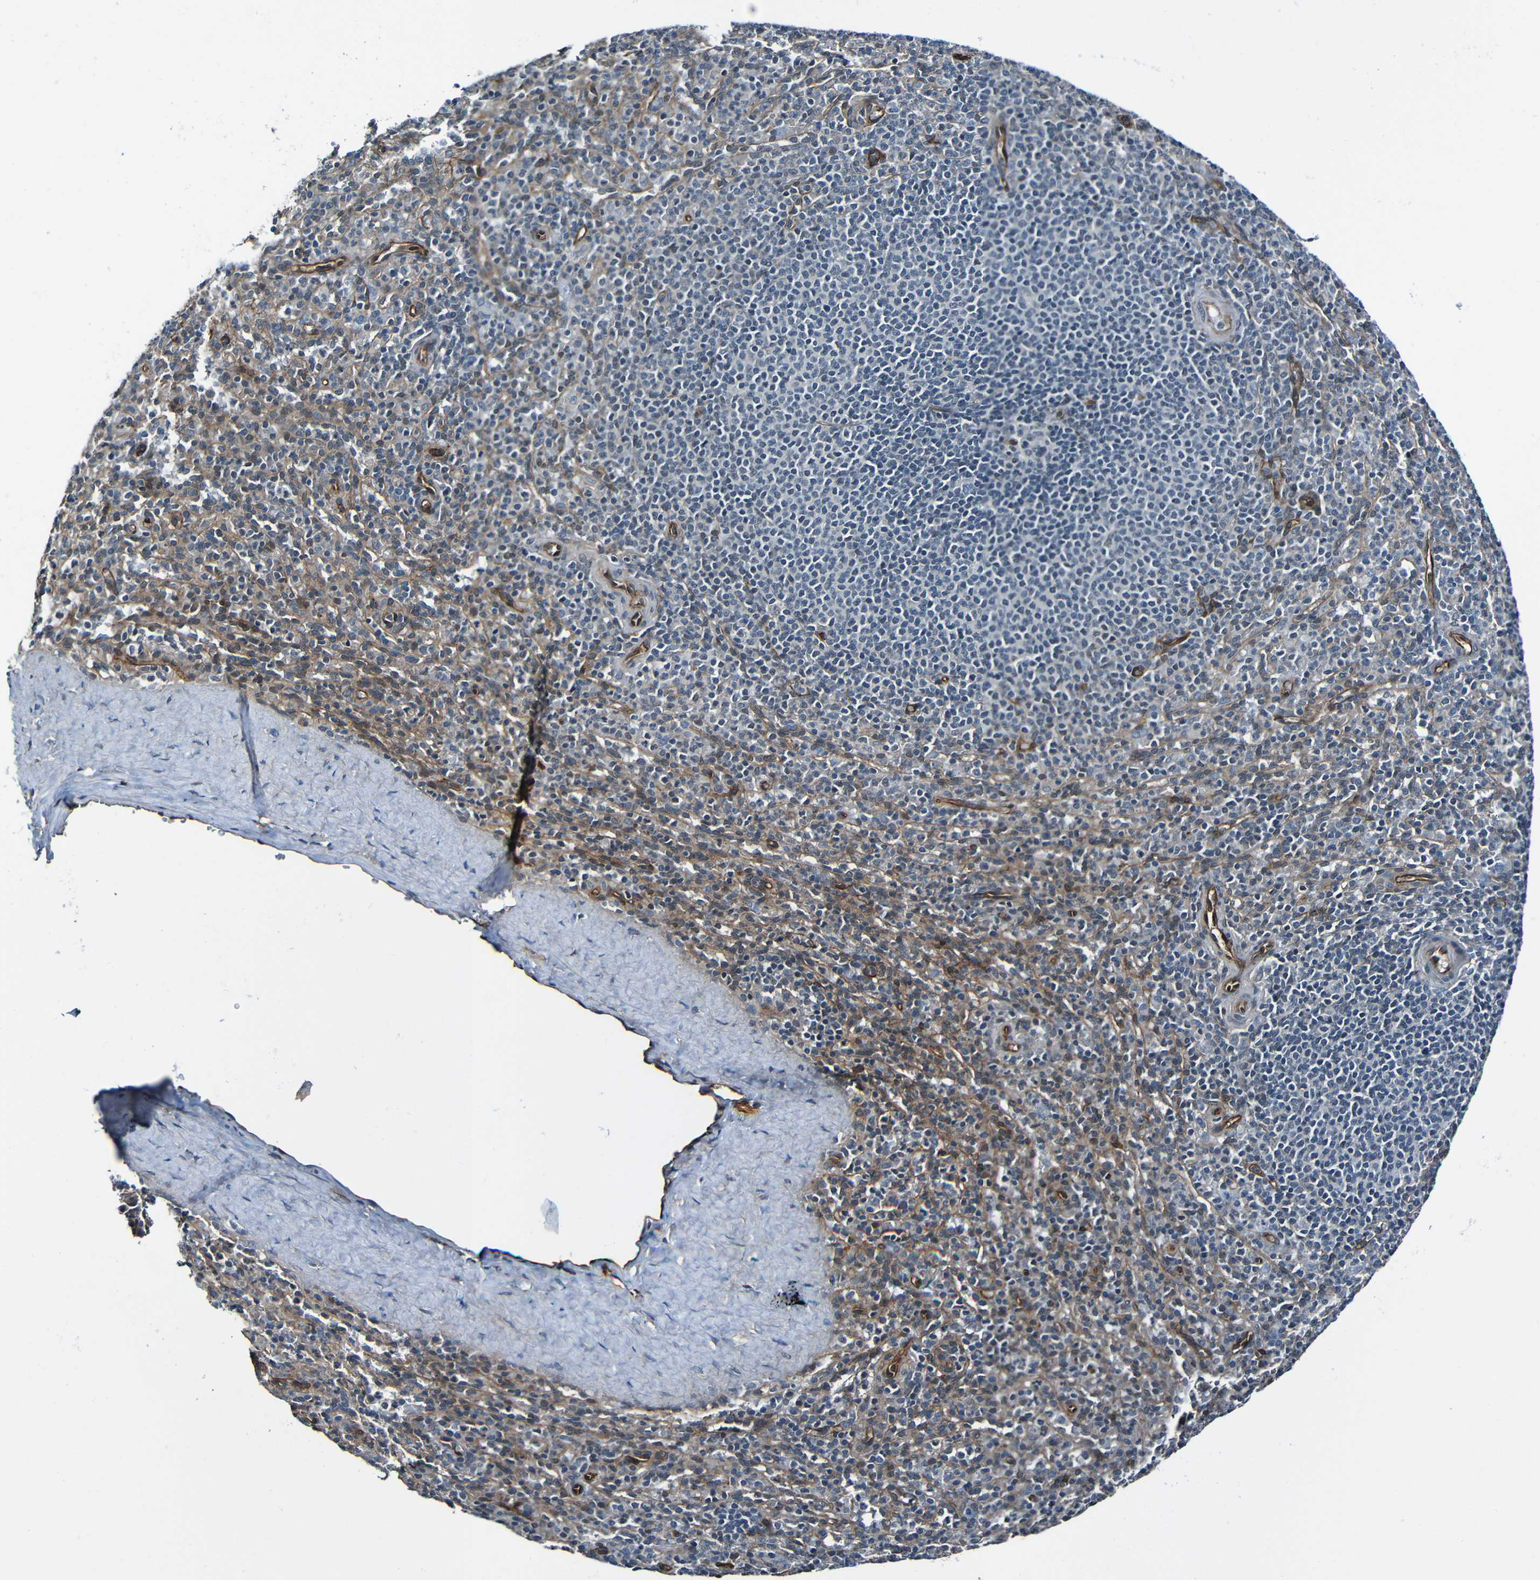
{"staining": {"intensity": "negative", "quantity": "none", "location": "none"}, "tissue": "spleen", "cell_type": "Cells in red pulp", "image_type": "normal", "snomed": [{"axis": "morphology", "description": "Normal tissue, NOS"}, {"axis": "topography", "description": "Spleen"}], "caption": "Immunohistochemical staining of benign spleen demonstrates no significant positivity in cells in red pulp.", "gene": "LGR5", "patient": {"sex": "male", "age": 36}}